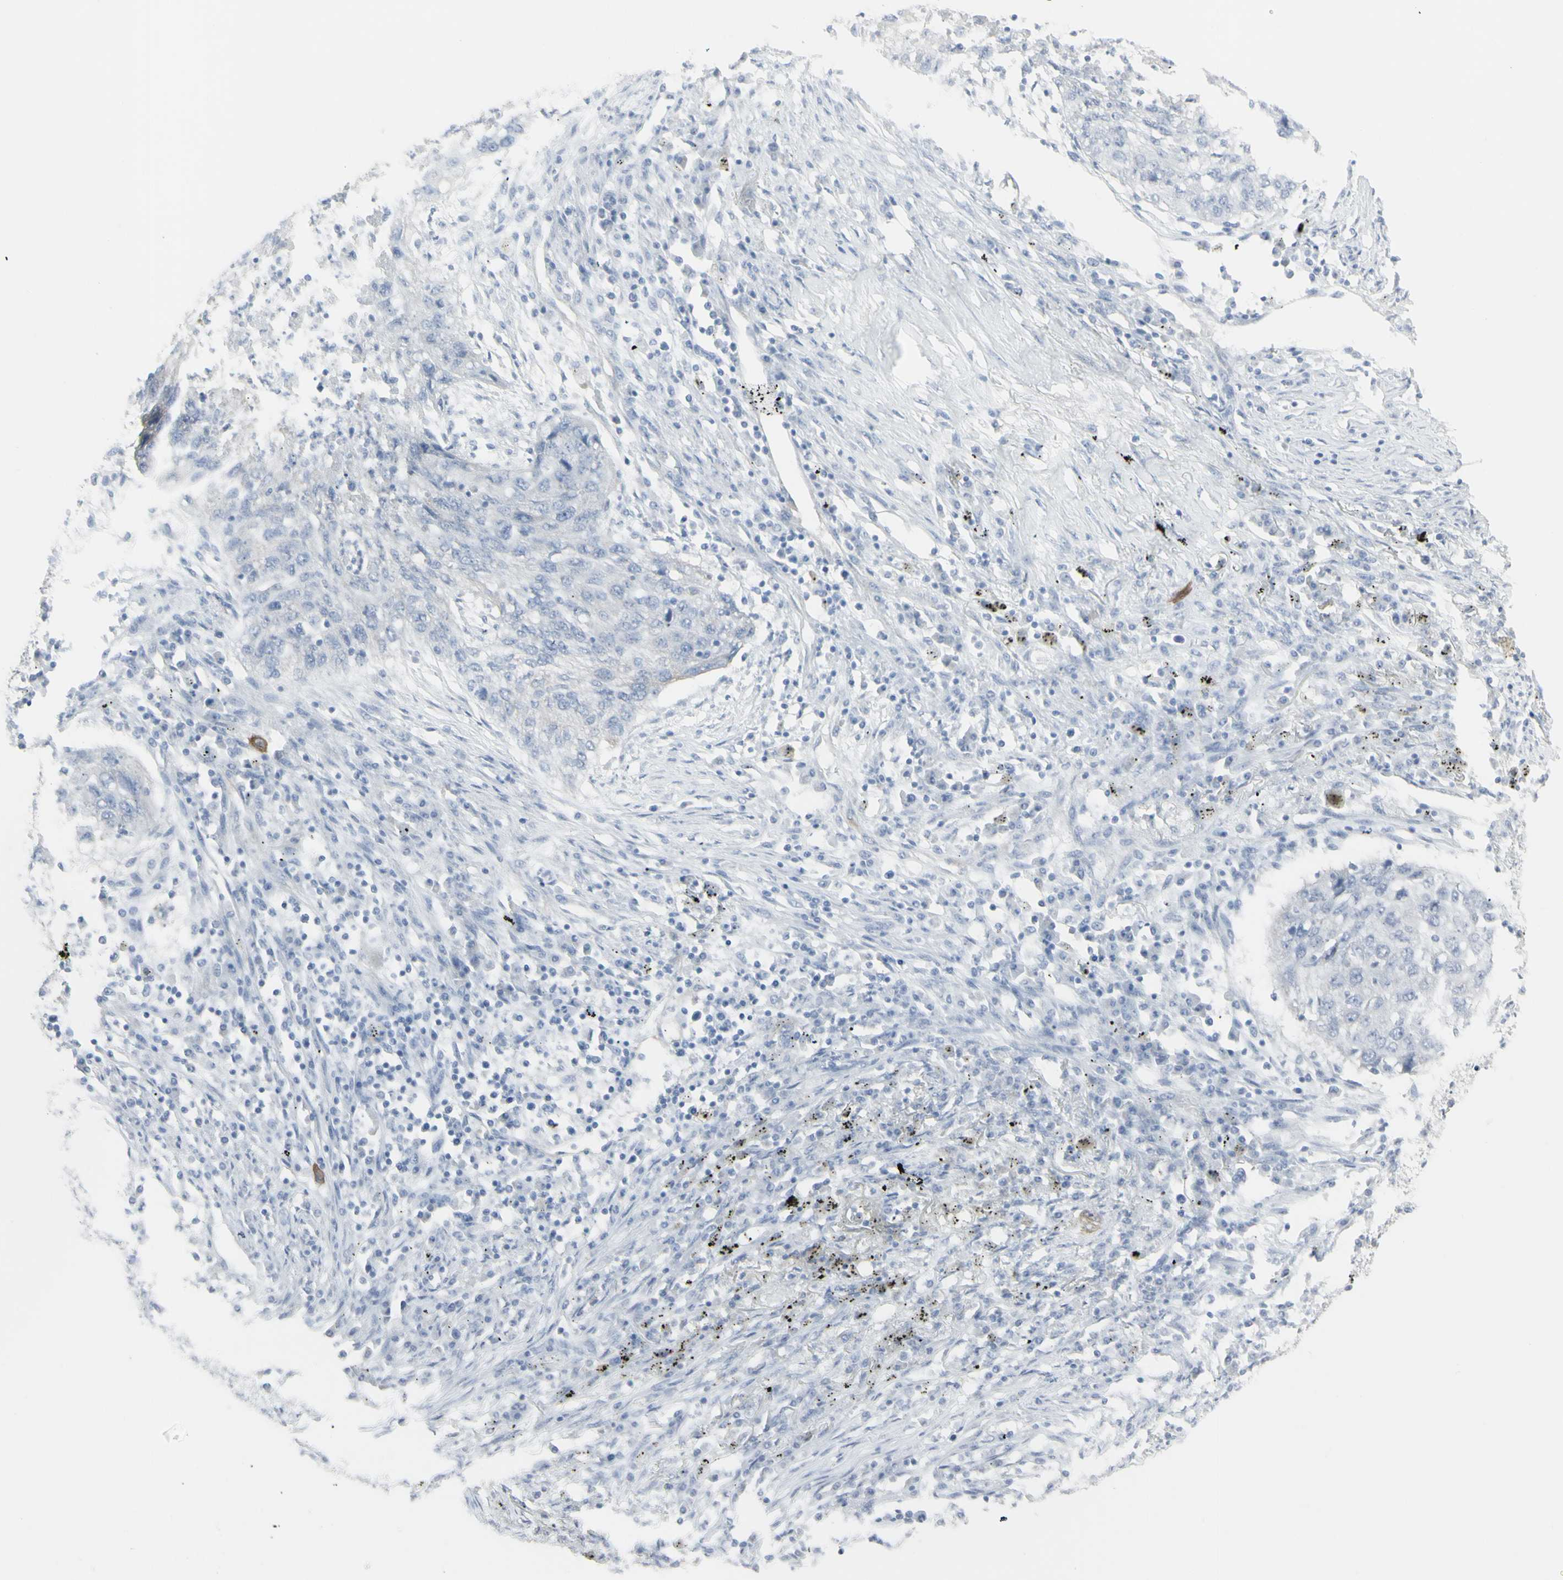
{"staining": {"intensity": "negative", "quantity": "none", "location": "none"}, "tissue": "lung cancer", "cell_type": "Tumor cells", "image_type": "cancer", "snomed": [{"axis": "morphology", "description": "Squamous cell carcinoma, NOS"}, {"axis": "topography", "description": "Lung"}], "caption": "Tumor cells show no significant protein positivity in lung squamous cell carcinoma.", "gene": "ENSG00000198211", "patient": {"sex": "female", "age": 63}}